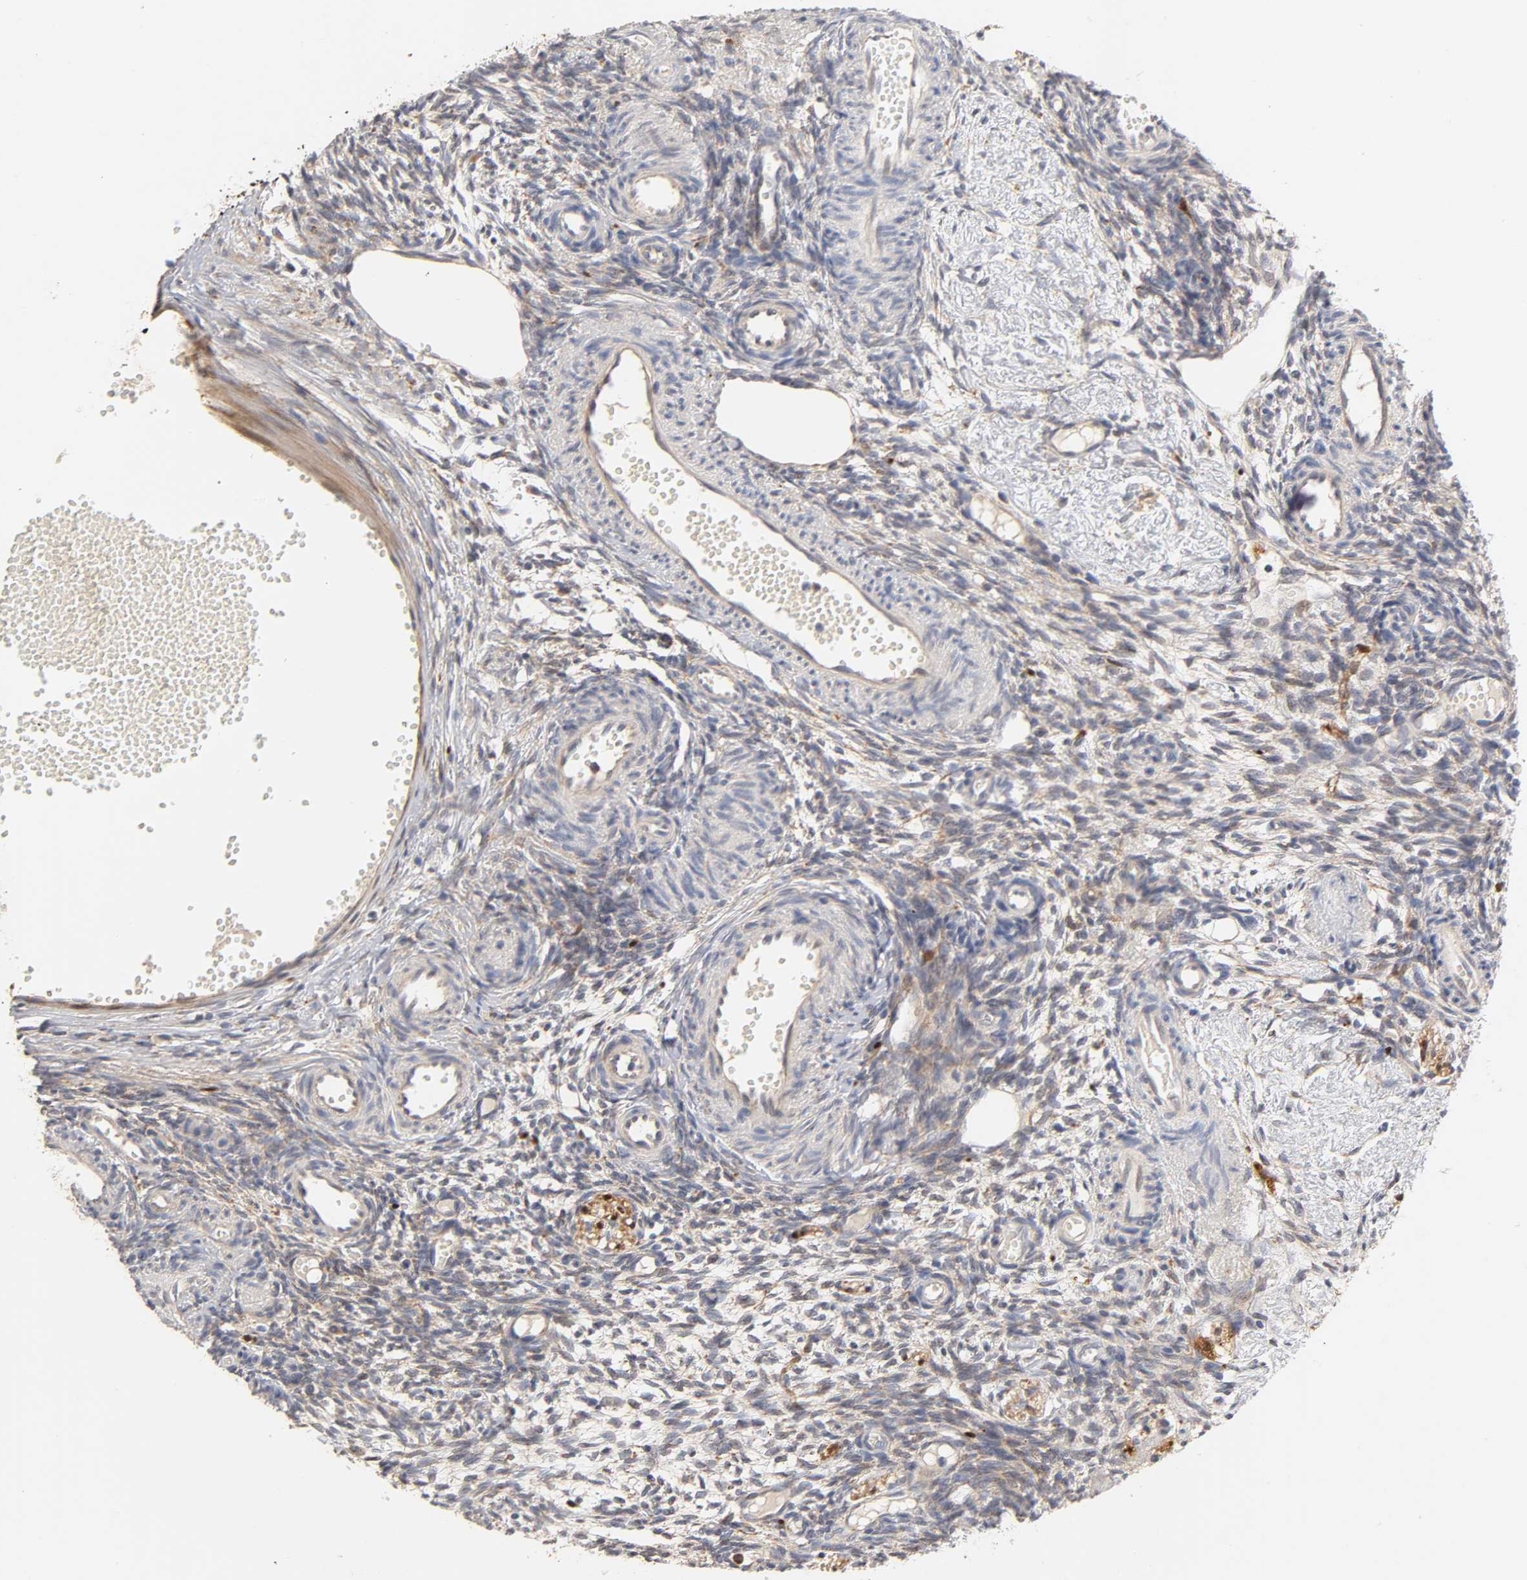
{"staining": {"intensity": "moderate", "quantity": "25%-75%", "location": "cytoplasmic/membranous"}, "tissue": "ovary", "cell_type": "Ovarian stroma cells", "image_type": "normal", "snomed": [{"axis": "morphology", "description": "Normal tissue, NOS"}, {"axis": "topography", "description": "Ovary"}], "caption": "DAB immunohistochemical staining of normal ovary shows moderate cytoplasmic/membranous protein staining in about 25%-75% of ovarian stroma cells.", "gene": "ISG15", "patient": {"sex": "female", "age": 35}}